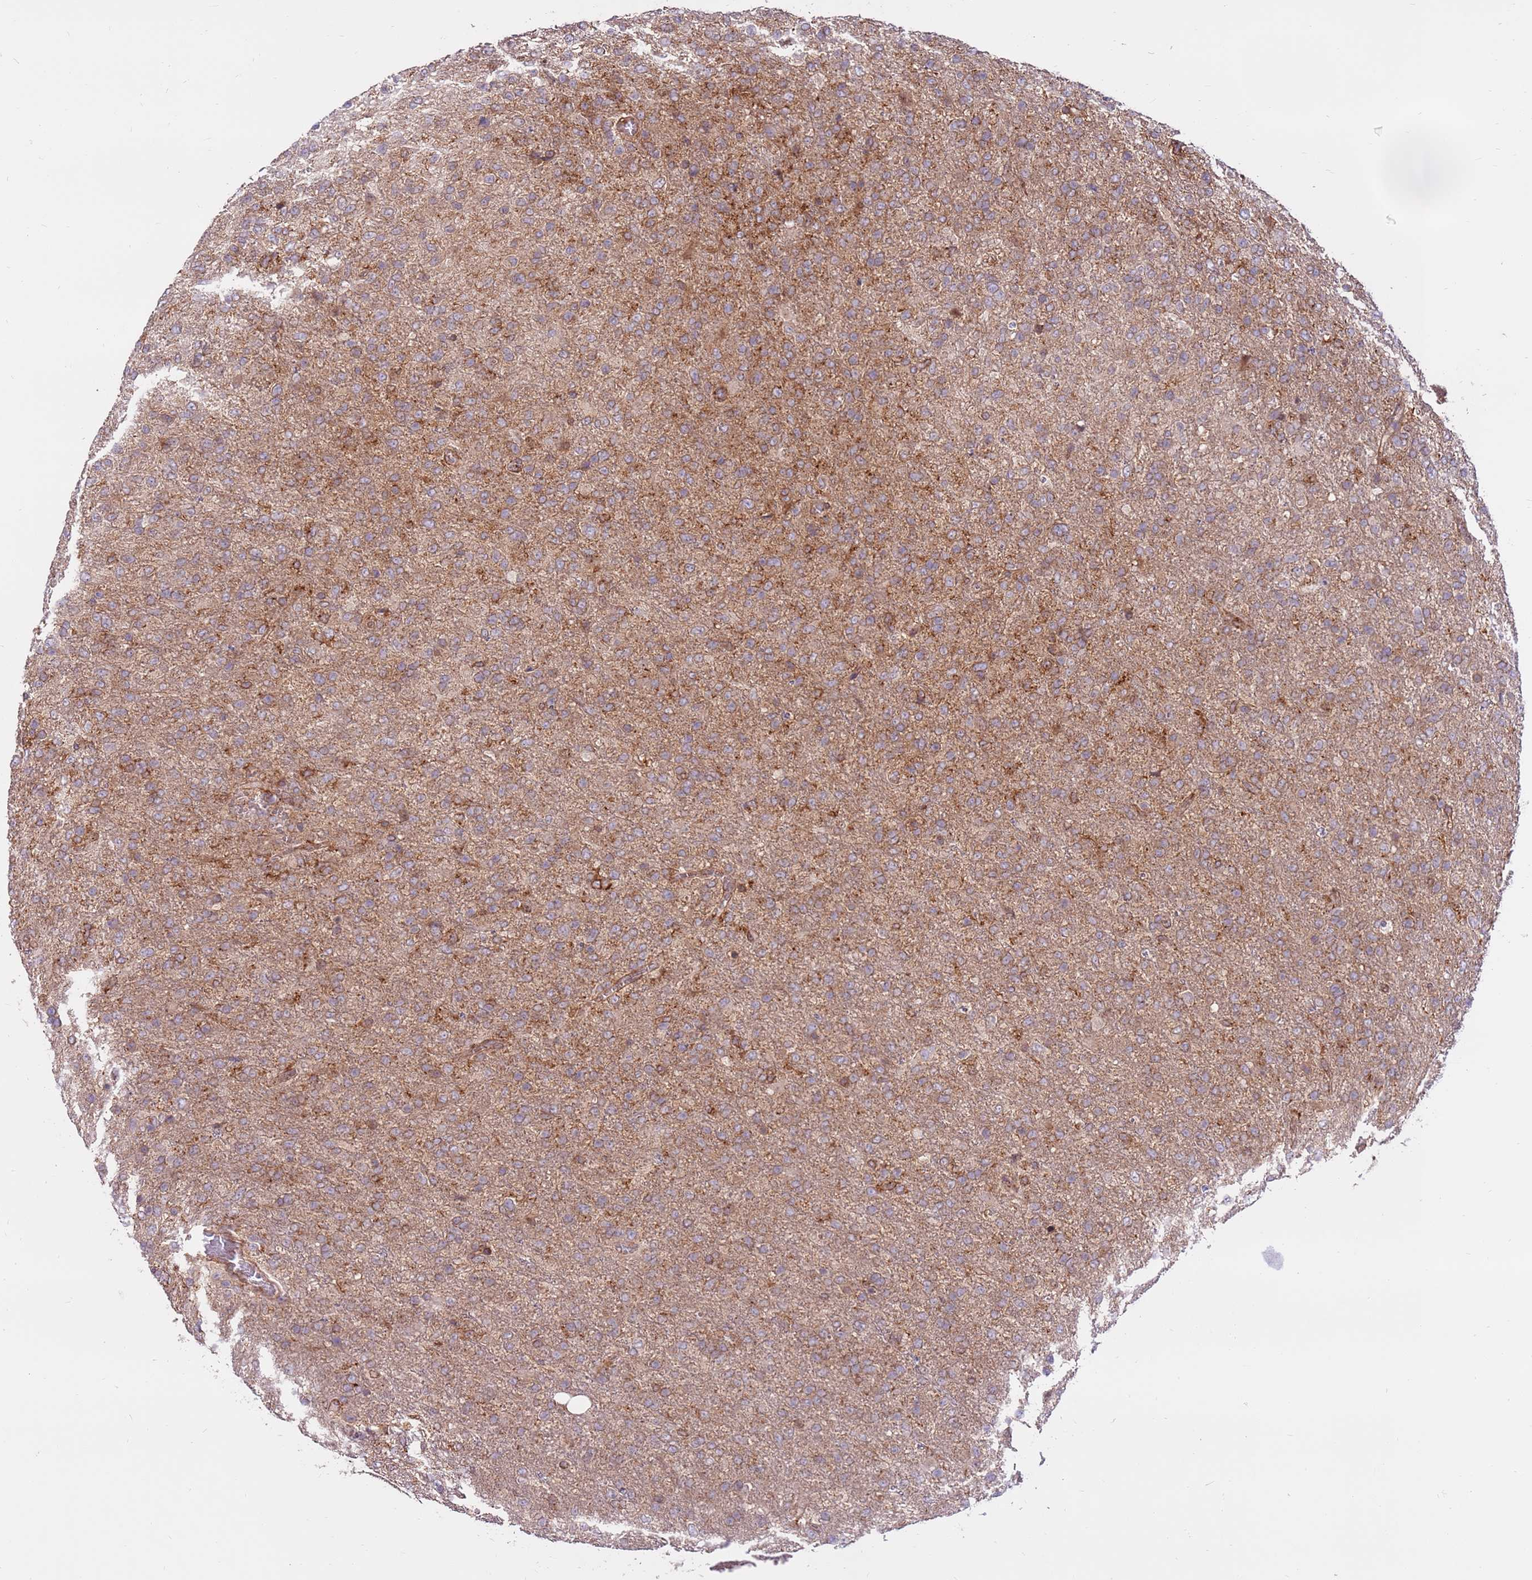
{"staining": {"intensity": "weak", "quantity": ">75%", "location": "cytoplasmic/membranous"}, "tissue": "glioma", "cell_type": "Tumor cells", "image_type": "cancer", "snomed": [{"axis": "morphology", "description": "Glioma, malignant, High grade"}, {"axis": "topography", "description": "Brain"}], "caption": "A brown stain labels weak cytoplasmic/membranous positivity of a protein in human malignant high-grade glioma tumor cells.", "gene": "DDX19B", "patient": {"sex": "female", "age": 74}}